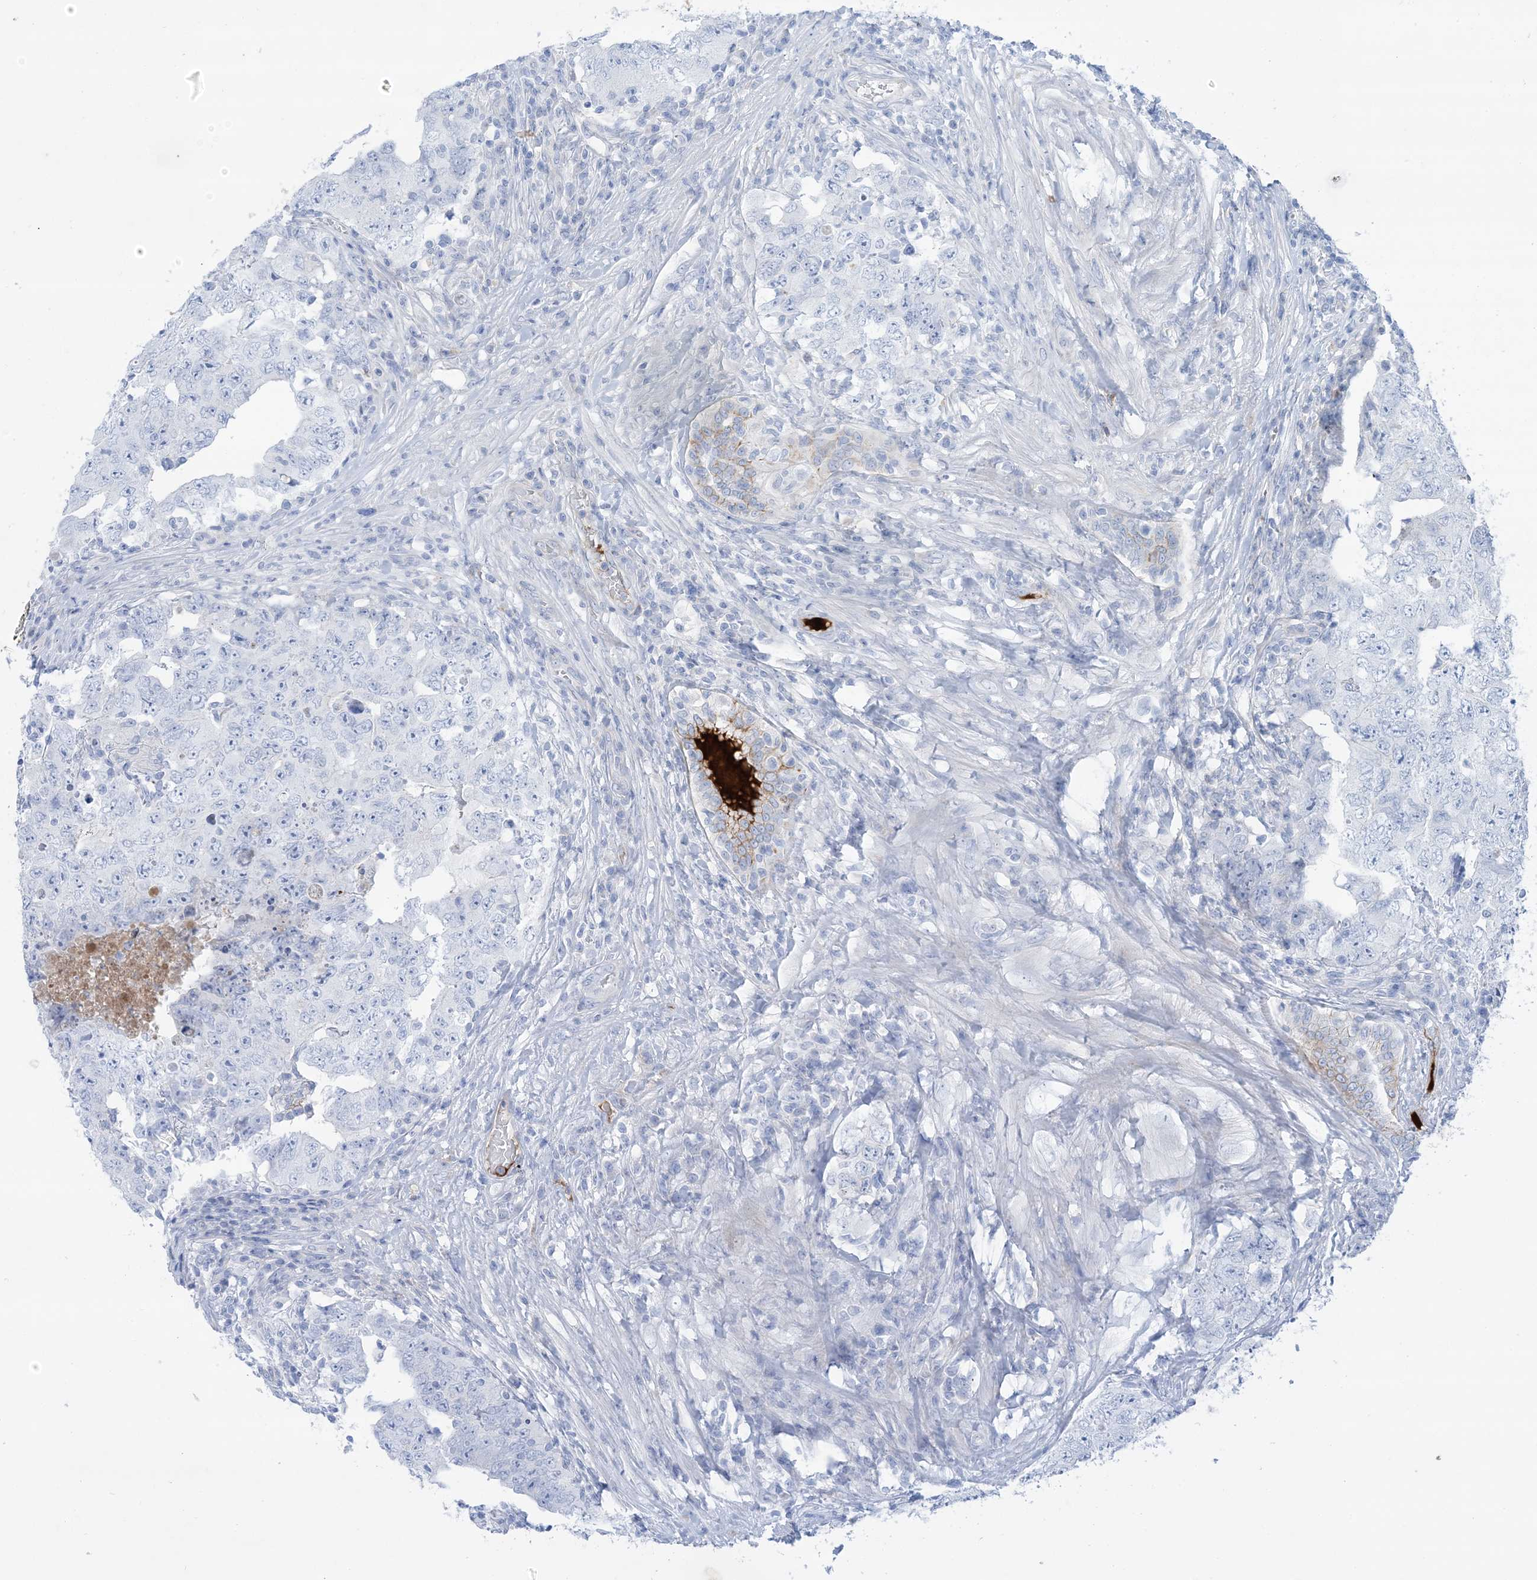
{"staining": {"intensity": "negative", "quantity": "none", "location": "none"}, "tissue": "testis cancer", "cell_type": "Tumor cells", "image_type": "cancer", "snomed": [{"axis": "morphology", "description": "Carcinoma, Embryonal, NOS"}, {"axis": "topography", "description": "Testis"}], "caption": "The image reveals no staining of tumor cells in embryonal carcinoma (testis).", "gene": "ATP11C", "patient": {"sex": "male", "age": 26}}